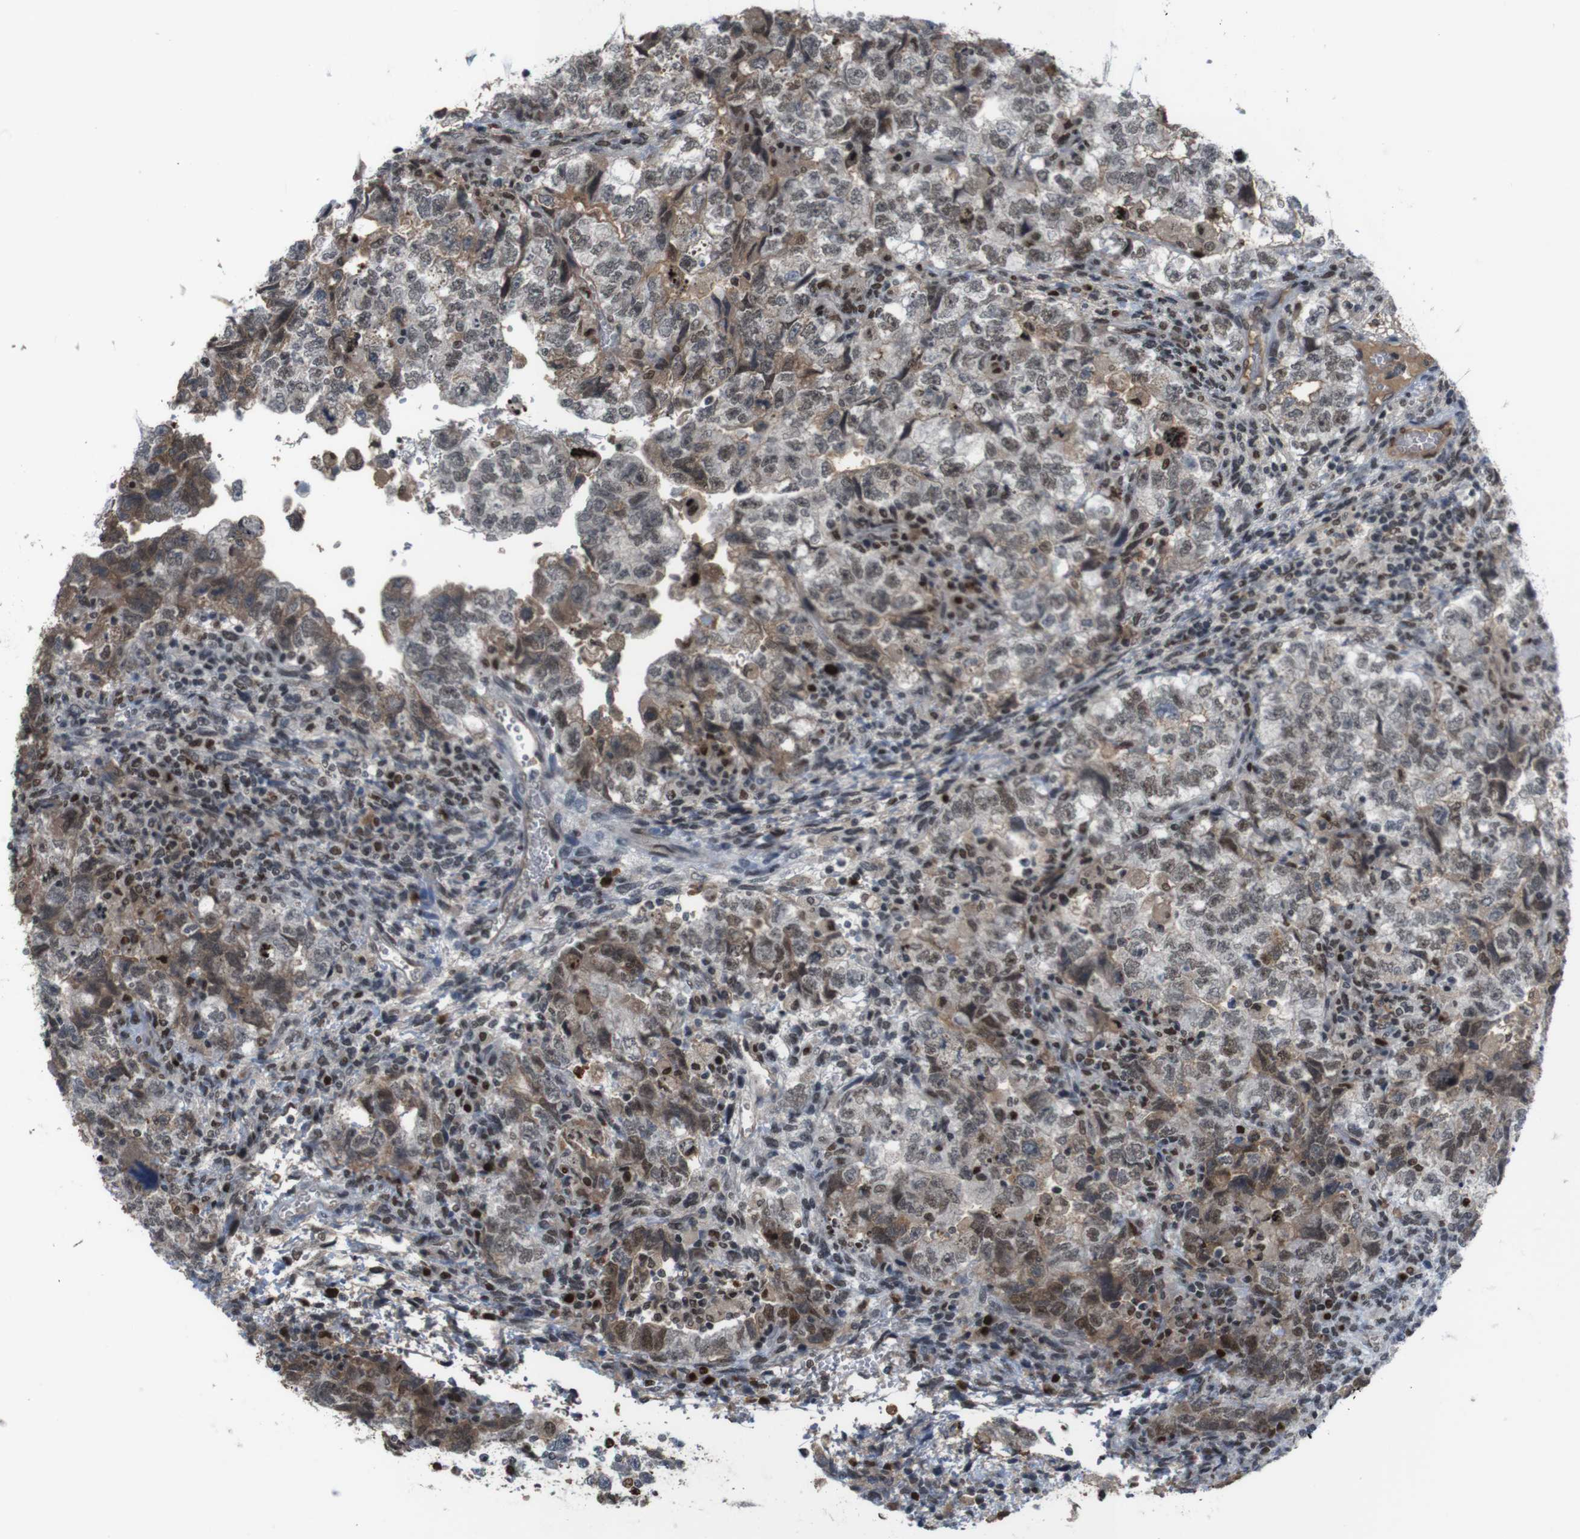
{"staining": {"intensity": "moderate", "quantity": "25%-75%", "location": "cytoplasmic/membranous,nuclear"}, "tissue": "testis cancer", "cell_type": "Tumor cells", "image_type": "cancer", "snomed": [{"axis": "morphology", "description": "Carcinoma, Embryonal, NOS"}, {"axis": "topography", "description": "Testis"}], "caption": "Immunohistochemistry (IHC) photomicrograph of human testis embryonal carcinoma stained for a protein (brown), which shows medium levels of moderate cytoplasmic/membranous and nuclear staining in approximately 25%-75% of tumor cells.", "gene": "SUB1", "patient": {"sex": "male", "age": 36}}